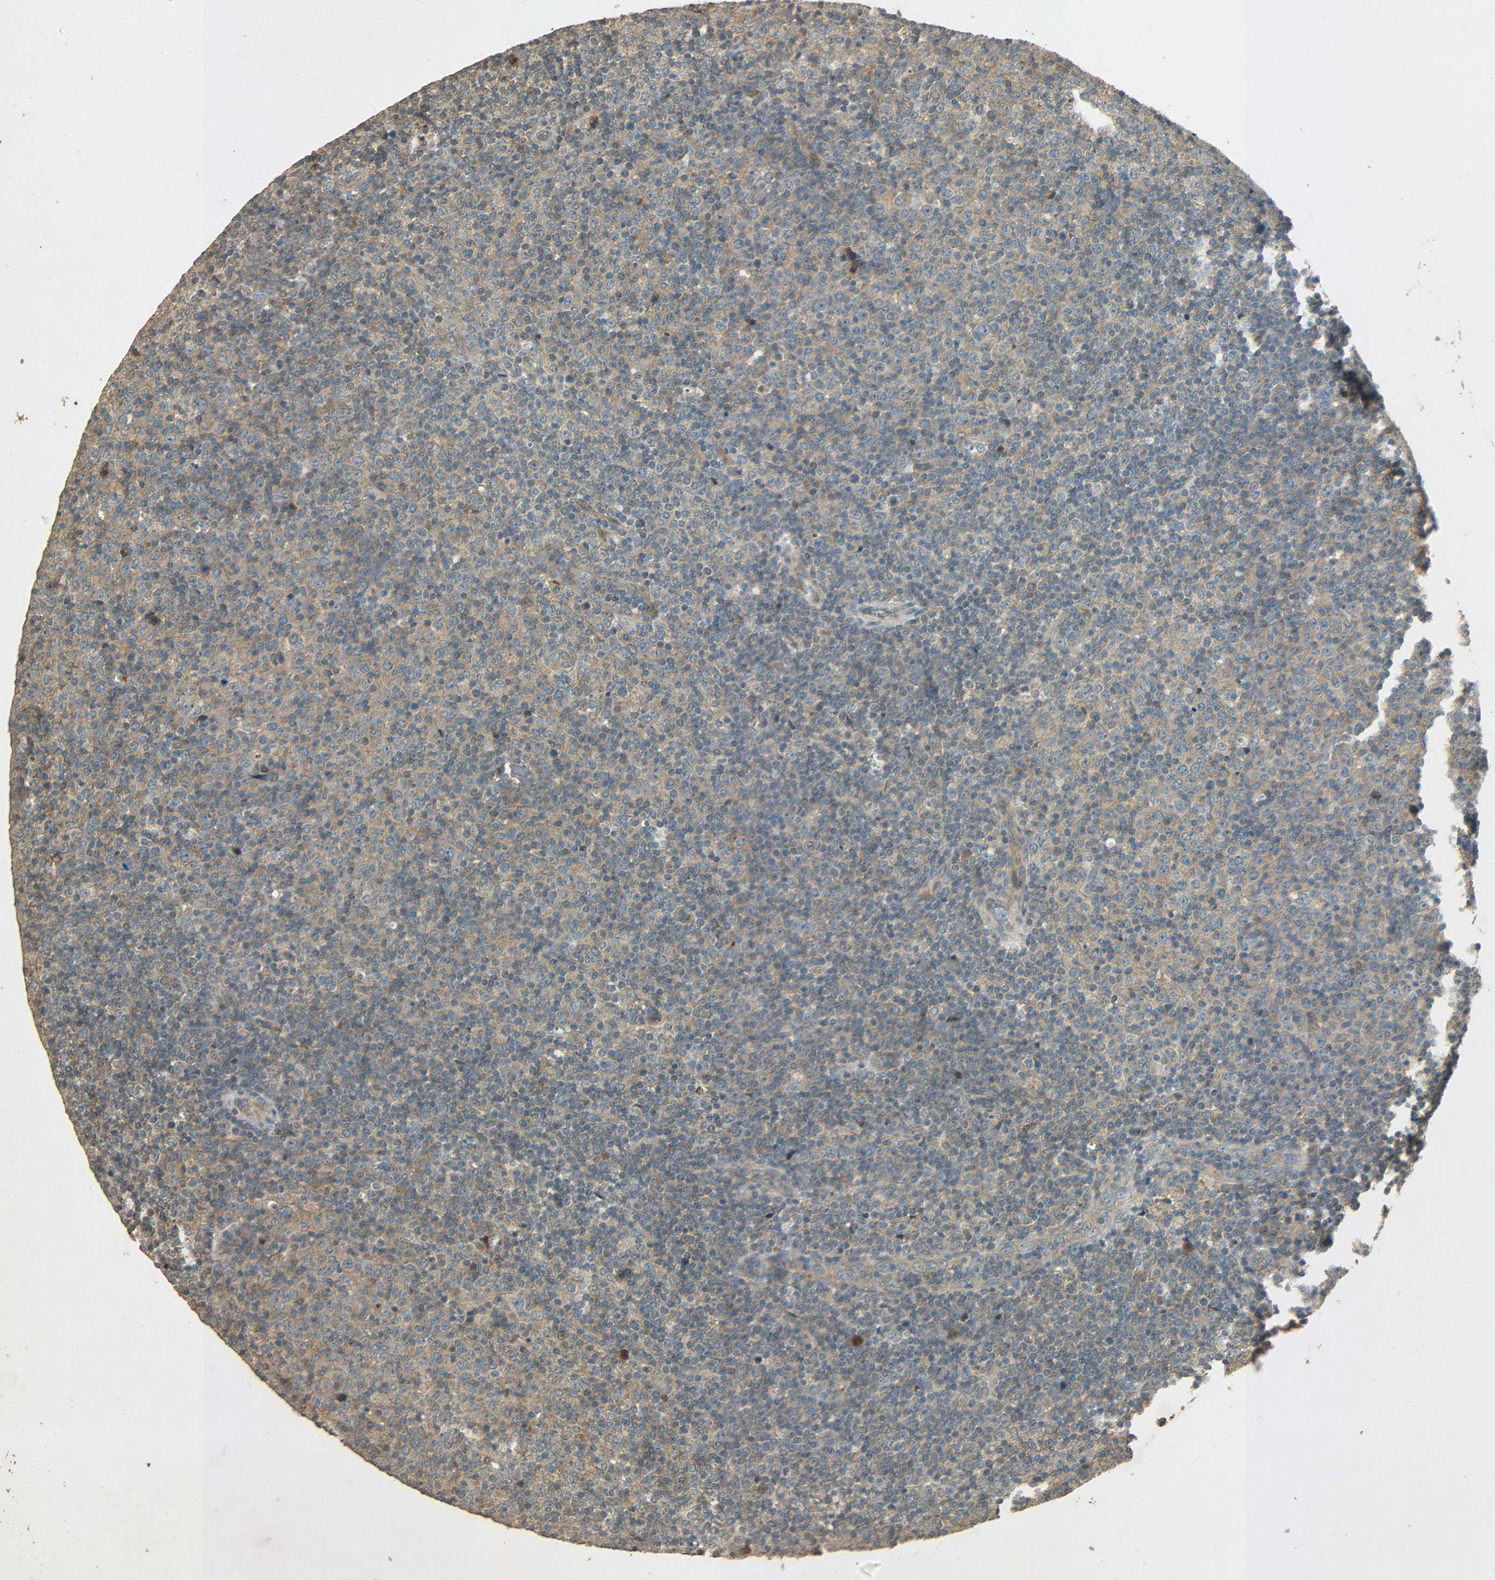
{"staining": {"intensity": "moderate", "quantity": ">75%", "location": "cytoplasmic/membranous"}, "tissue": "lymphoma", "cell_type": "Tumor cells", "image_type": "cancer", "snomed": [{"axis": "morphology", "description": "Malignant lymphoma, non-Hodgkin's type, Low grade"}, {"axis": "topography", "description": "Lymph node"}], "caption": "Lymphoma was stained to show a protein in brown. There is medium levels of moderate cytoplasmic/membranous staining in about >75% of tumor cells. (DAB IHC with brightfield microscopy, high magnification).", "gene": "ATP2B1", "patient": {"sex": "male", "age": 70}}